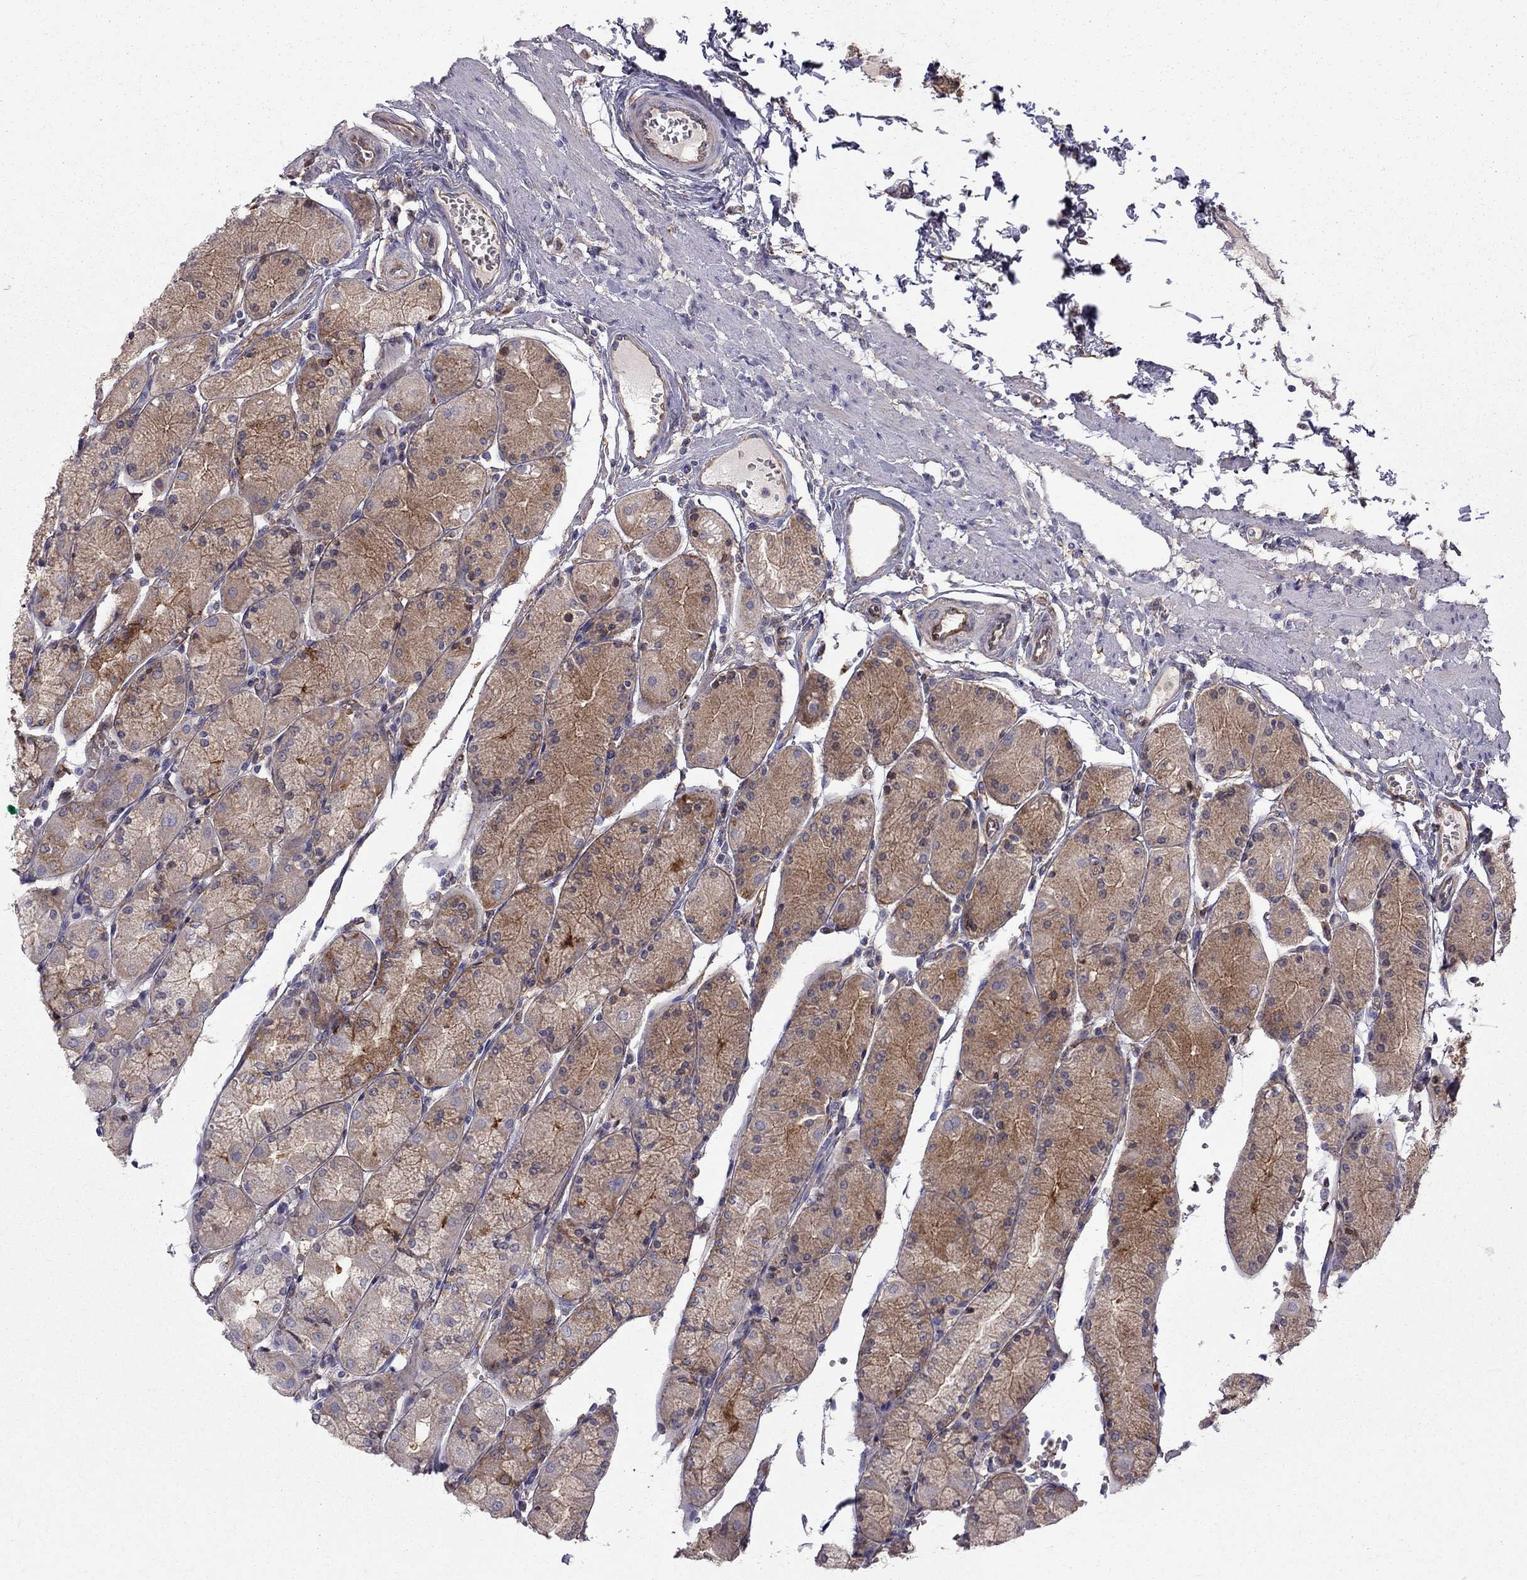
{"staining": {"intensity": "moderate", "quantity": "25%-75%", "location": "cytoplasmic/membranous"}, "tissue": "stomach", "cell_type": "Glandular cells", "image_type": "normal", "snomed": [{"axis": "morphology", "description": "Normal tissue, NOS"}, {"axis": "topography", "description": "Stomach, upper"}], "caption": "Immunohistochemical staining of unremarkable stomach shows 25%-75% levels of moderate cytoplasmic/membranous protein staining in approximately 25%-75% of glandular cells. (brown staining indicates protein expression, while blue staining denotes nuclei).", "gene": "EIF4E3", "patient": {"sex": "male", "age": 69}}